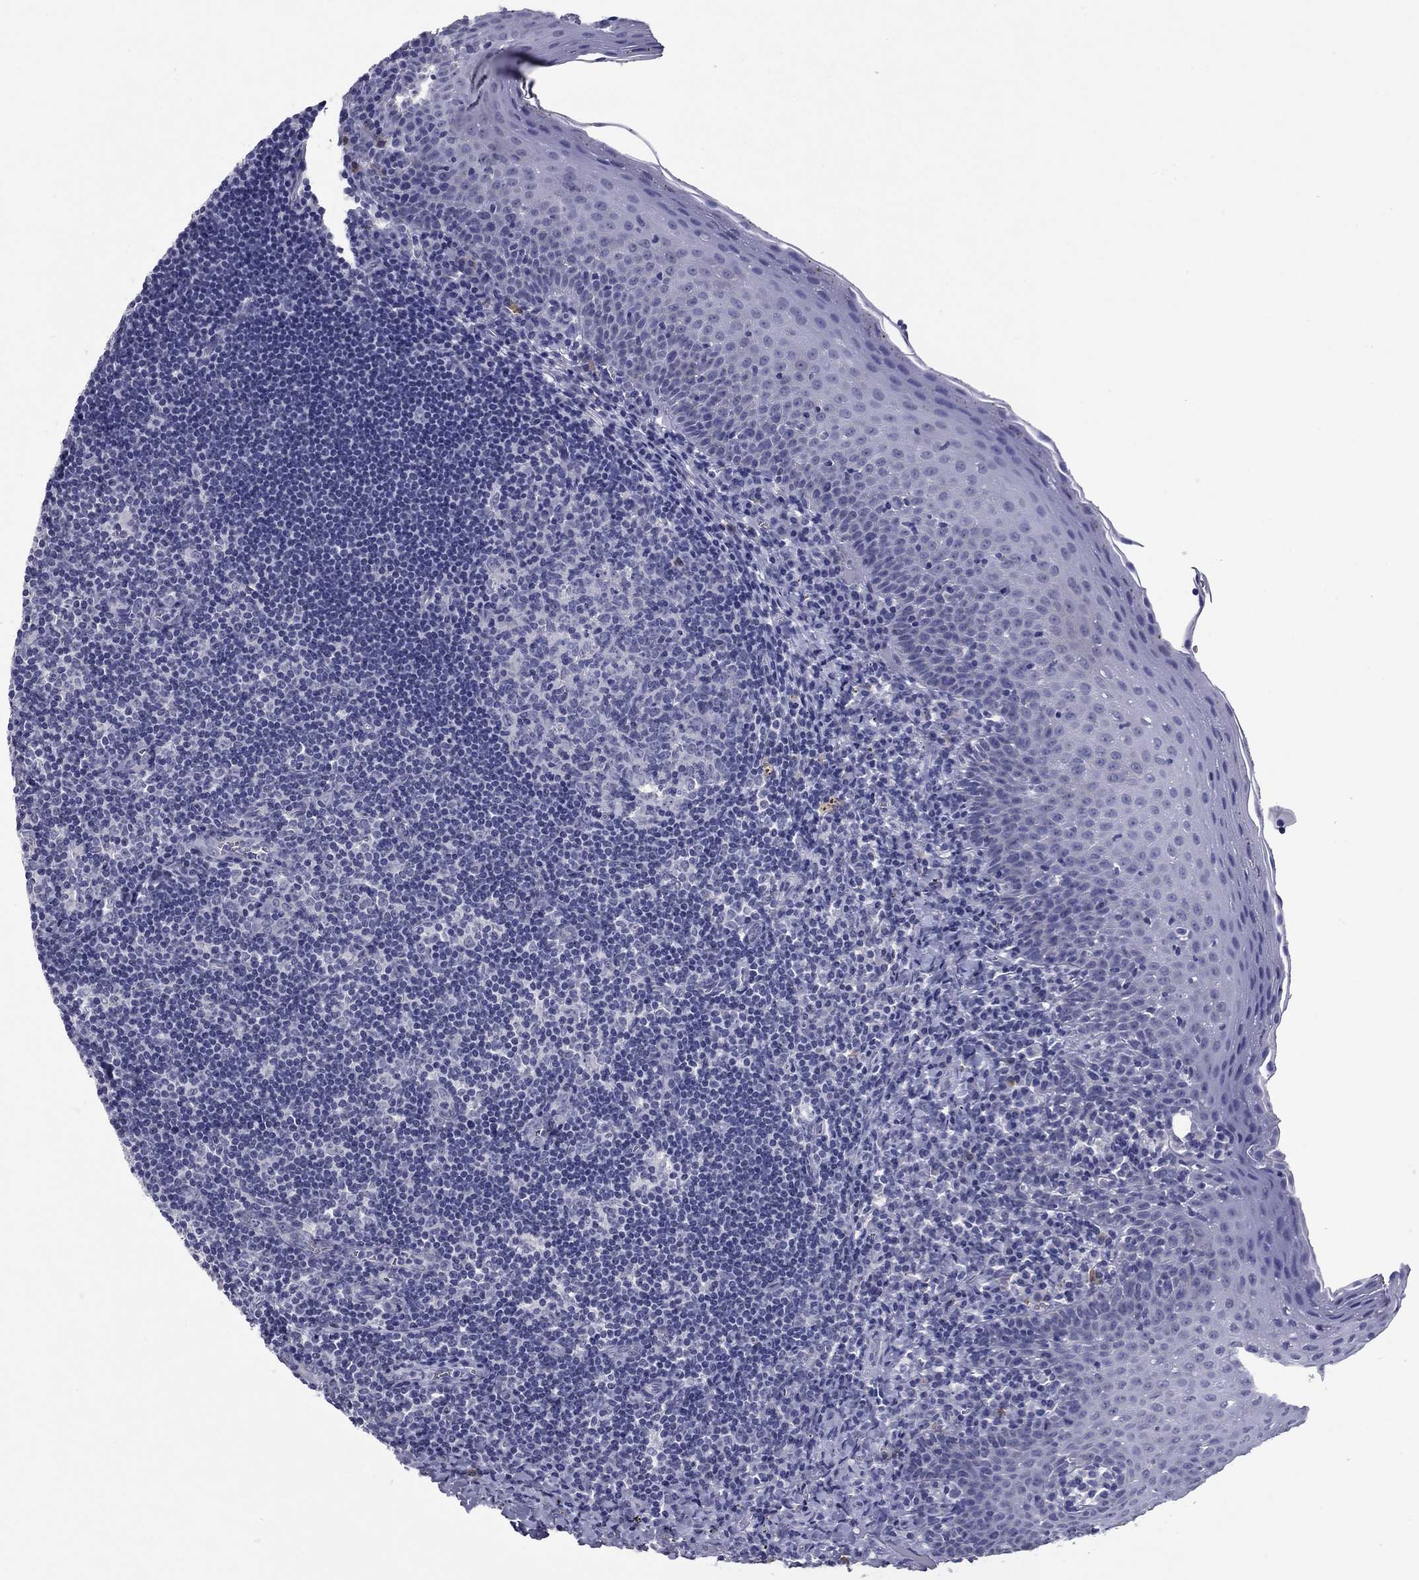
{"staining": {"intensity": "negative", "quantity": "none", "location": "none"}, "tissue": "tonsil", "cell_type": "Germinal center cells", "image_type": "normal", "snomed": [{"axis": "morphology", "description": "Normal tissue, NOS"}, {"axis": "morphology", "description": "Inflammation, NOS"}, {"axis": "topography", "description": "Tonsil"}], "caption": "High magnification brightfield microscopy of normal tonsil stained with DAB (3,3'-diaminobenzidine) (brown) and counterstained with hematoxylin (blue): germinal center cells show no significant expression.", "gene": "HAO1", "patient": {"sex": "female", "age": 31}}